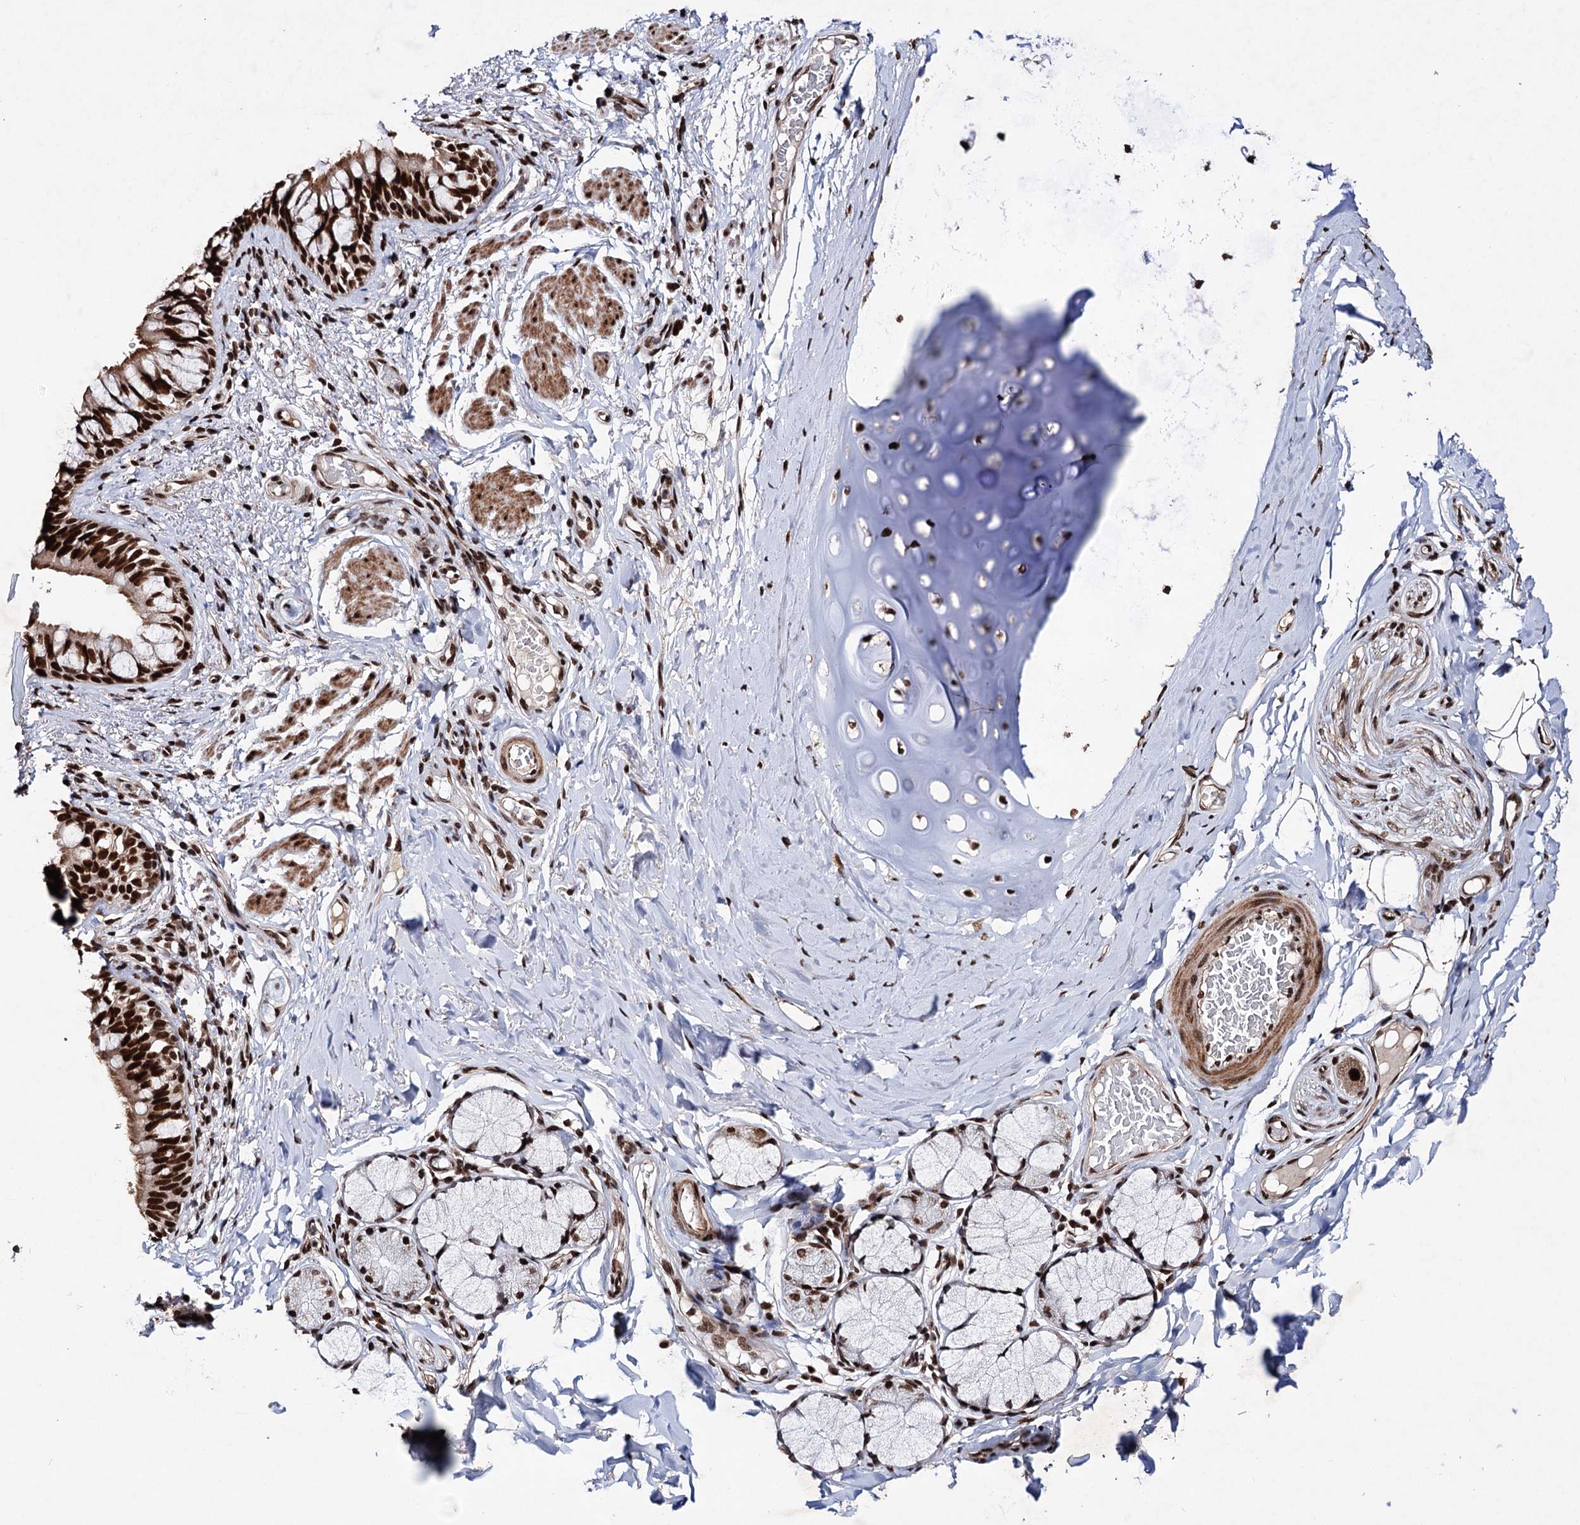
{"staining": {"intensity": "strong", "quantity": ">75%", "location": "nuclear"}, "tissue": "bronchus", "cell_type": "Respiratory epithelial cells", "image_type": "normal", "snomed": [{"axis": "morphology", "description": "Normal tissue, NOS"}, {"axis": "topography", "description": "Cartilage tissue"}, {"axis": "topography", "description": "Bronchus"}], "caption": "A brown stain highlights strong nuclear staining of a protein in respiratory epithelial cells of normal human bronchus.", "gene": "MATR3", "patient": {"sex": "female", "age": 36}}